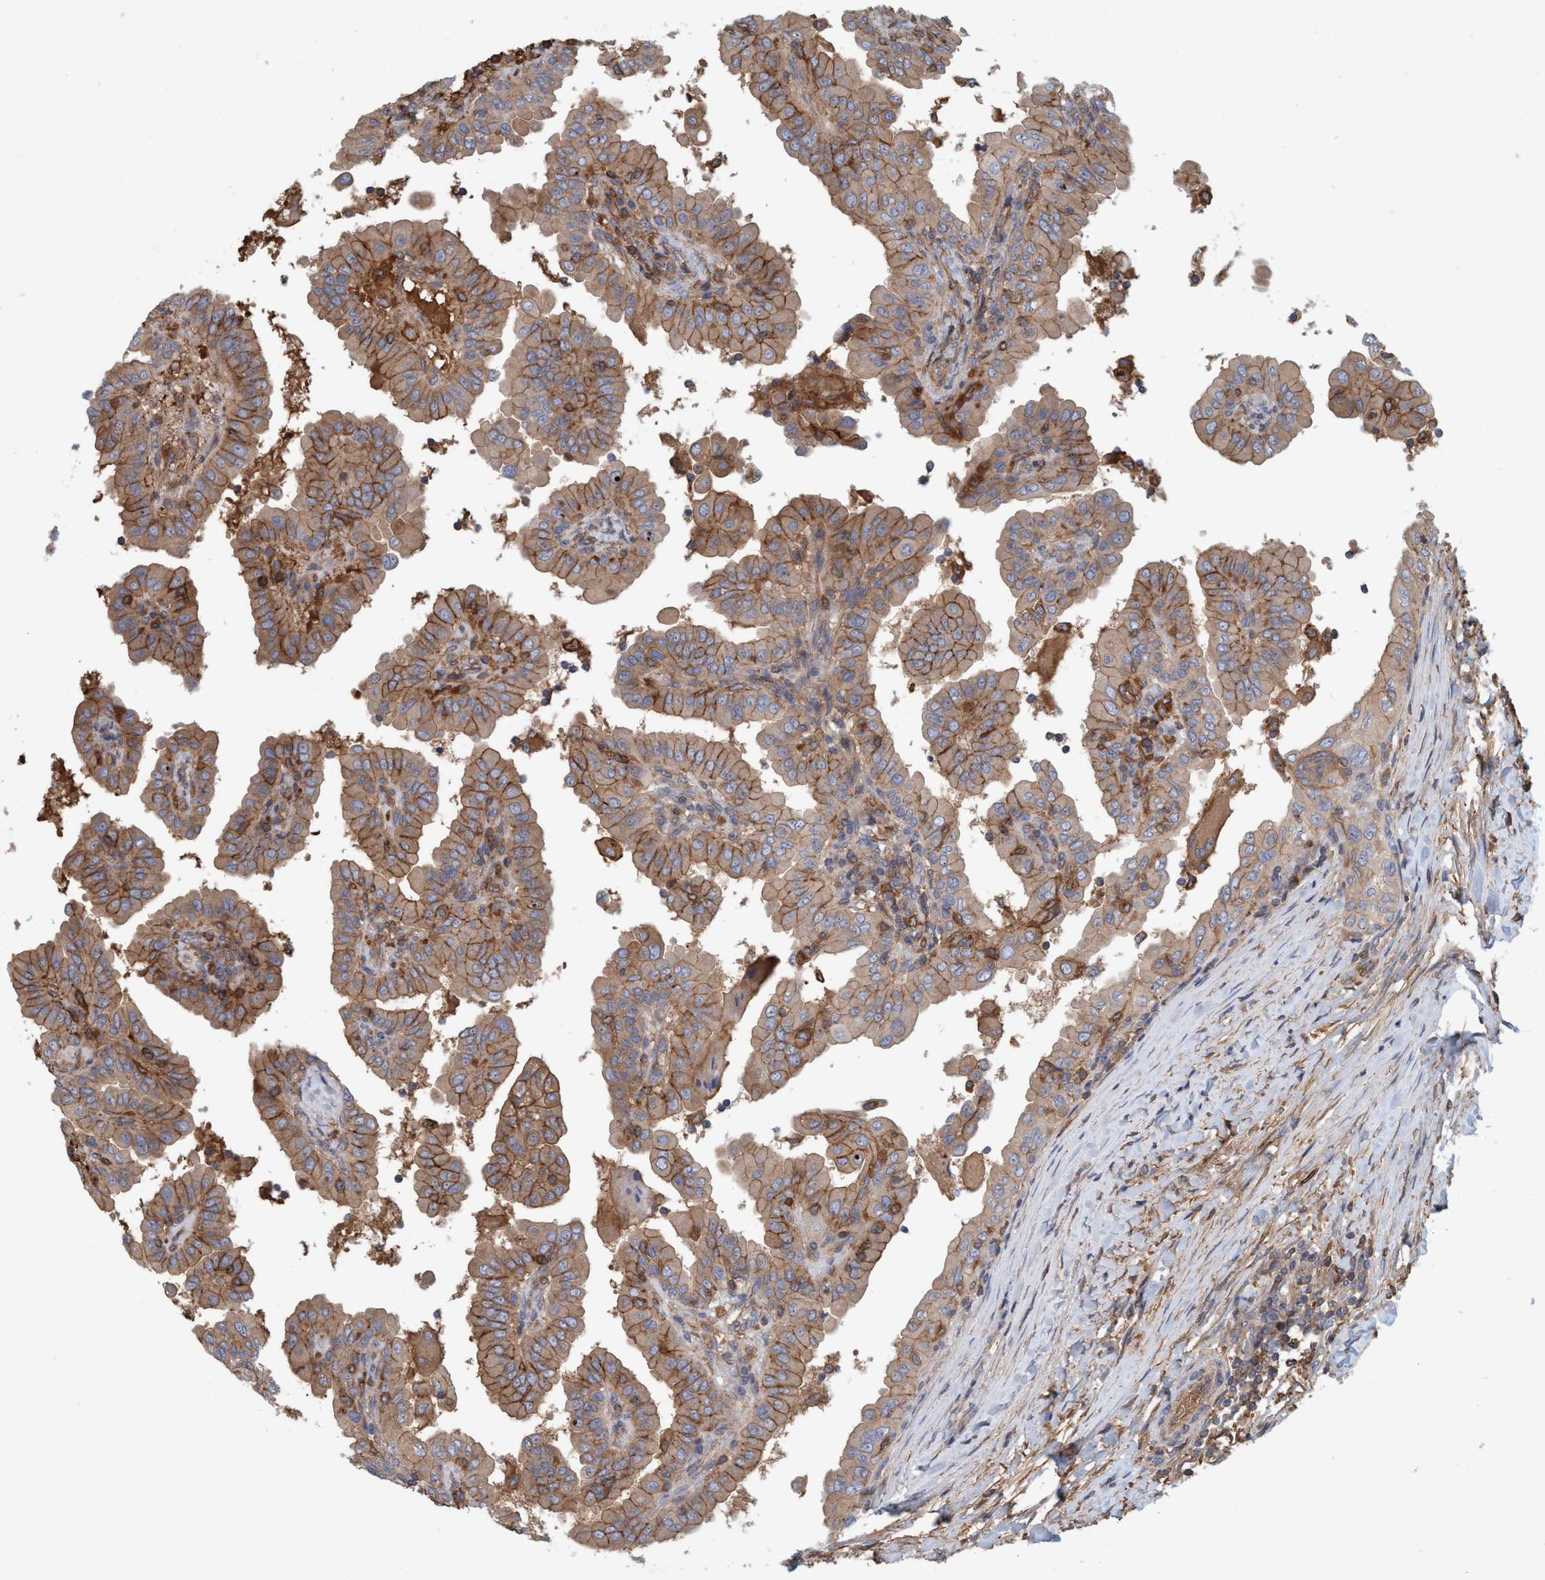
{"staining": {"intensity": "moderate", "quantity": ">75%", "location": "cytoplasmic/membranous"}, "tissue": "thyroid cancer", "cell_type": "Tumor cells", "image_type": "cancer", "snomed": [{"axis": "morphology", "description": "Papillary adenocarcinoma, NOS"}, {"axis": "topography", "description": "Thyroid gland"}], "caption": "The histopathology image exhibits staining of papillary adenocarcinoma (thyroid), revealing moderate cytoplasmic/membranous protein expression (brown color) within tumor cells. (DAB IHC with brightfield microscopy, high magnification).", "gene": "SPECC1", "patient": {"sex": "male", "age": 33}}